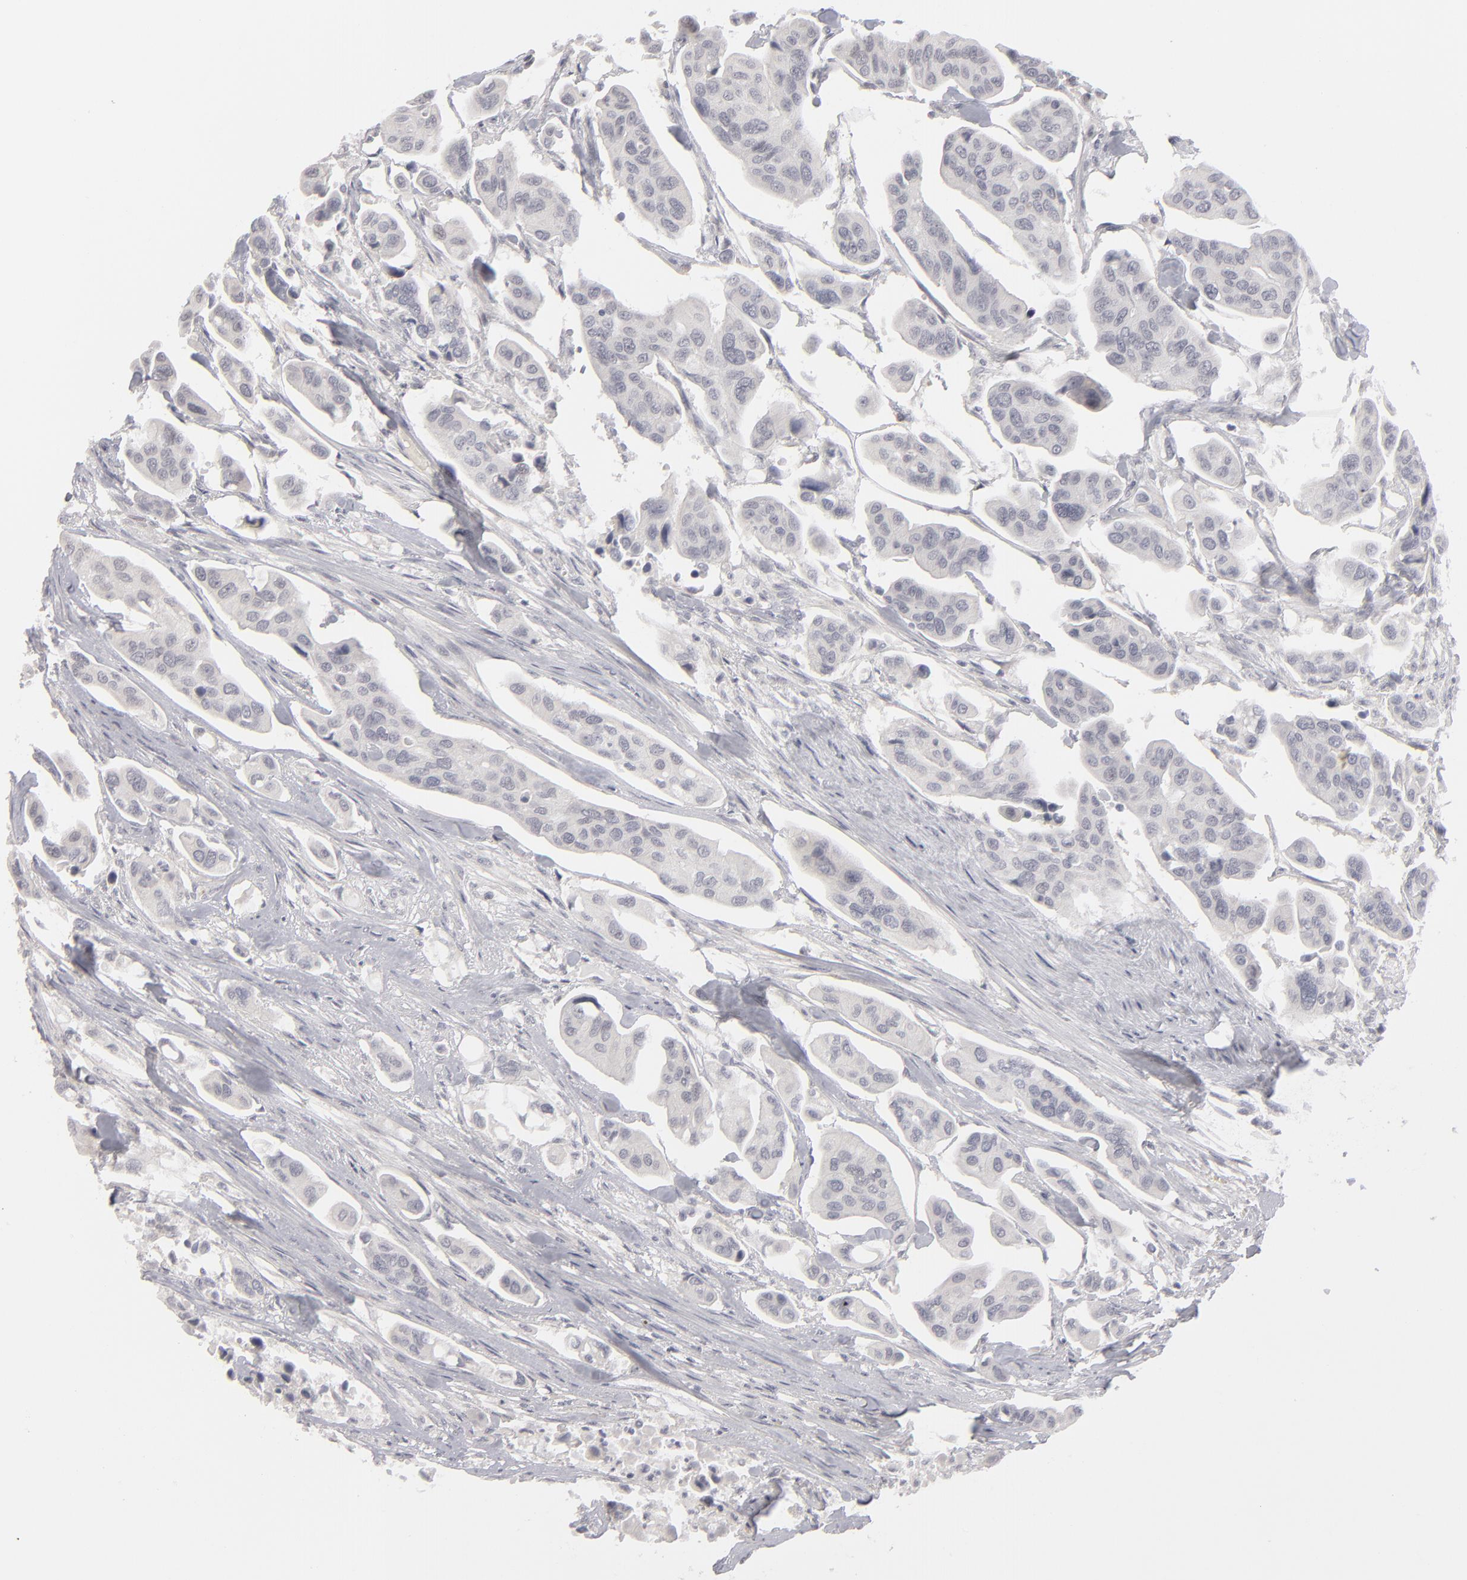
{"staining": {"intensity": "negative", "quantity": "none", "location": "none"}, "tissue": "urothelial cancer", "cell_type": "Tumor cells", "image_type": "cancer", "snomed": [{"axis": "morphology", "description": "Adenocarcinoma, NOS"}, {"axis": "topography", "description": "Urinary bladder"}], "caption": "DAB immunohistochemical staining of human adenocarcinoma shows no significant expression in tumor cells.", "gene": "KIAA1210", "patient": {"sex": "male", "age": 61}}